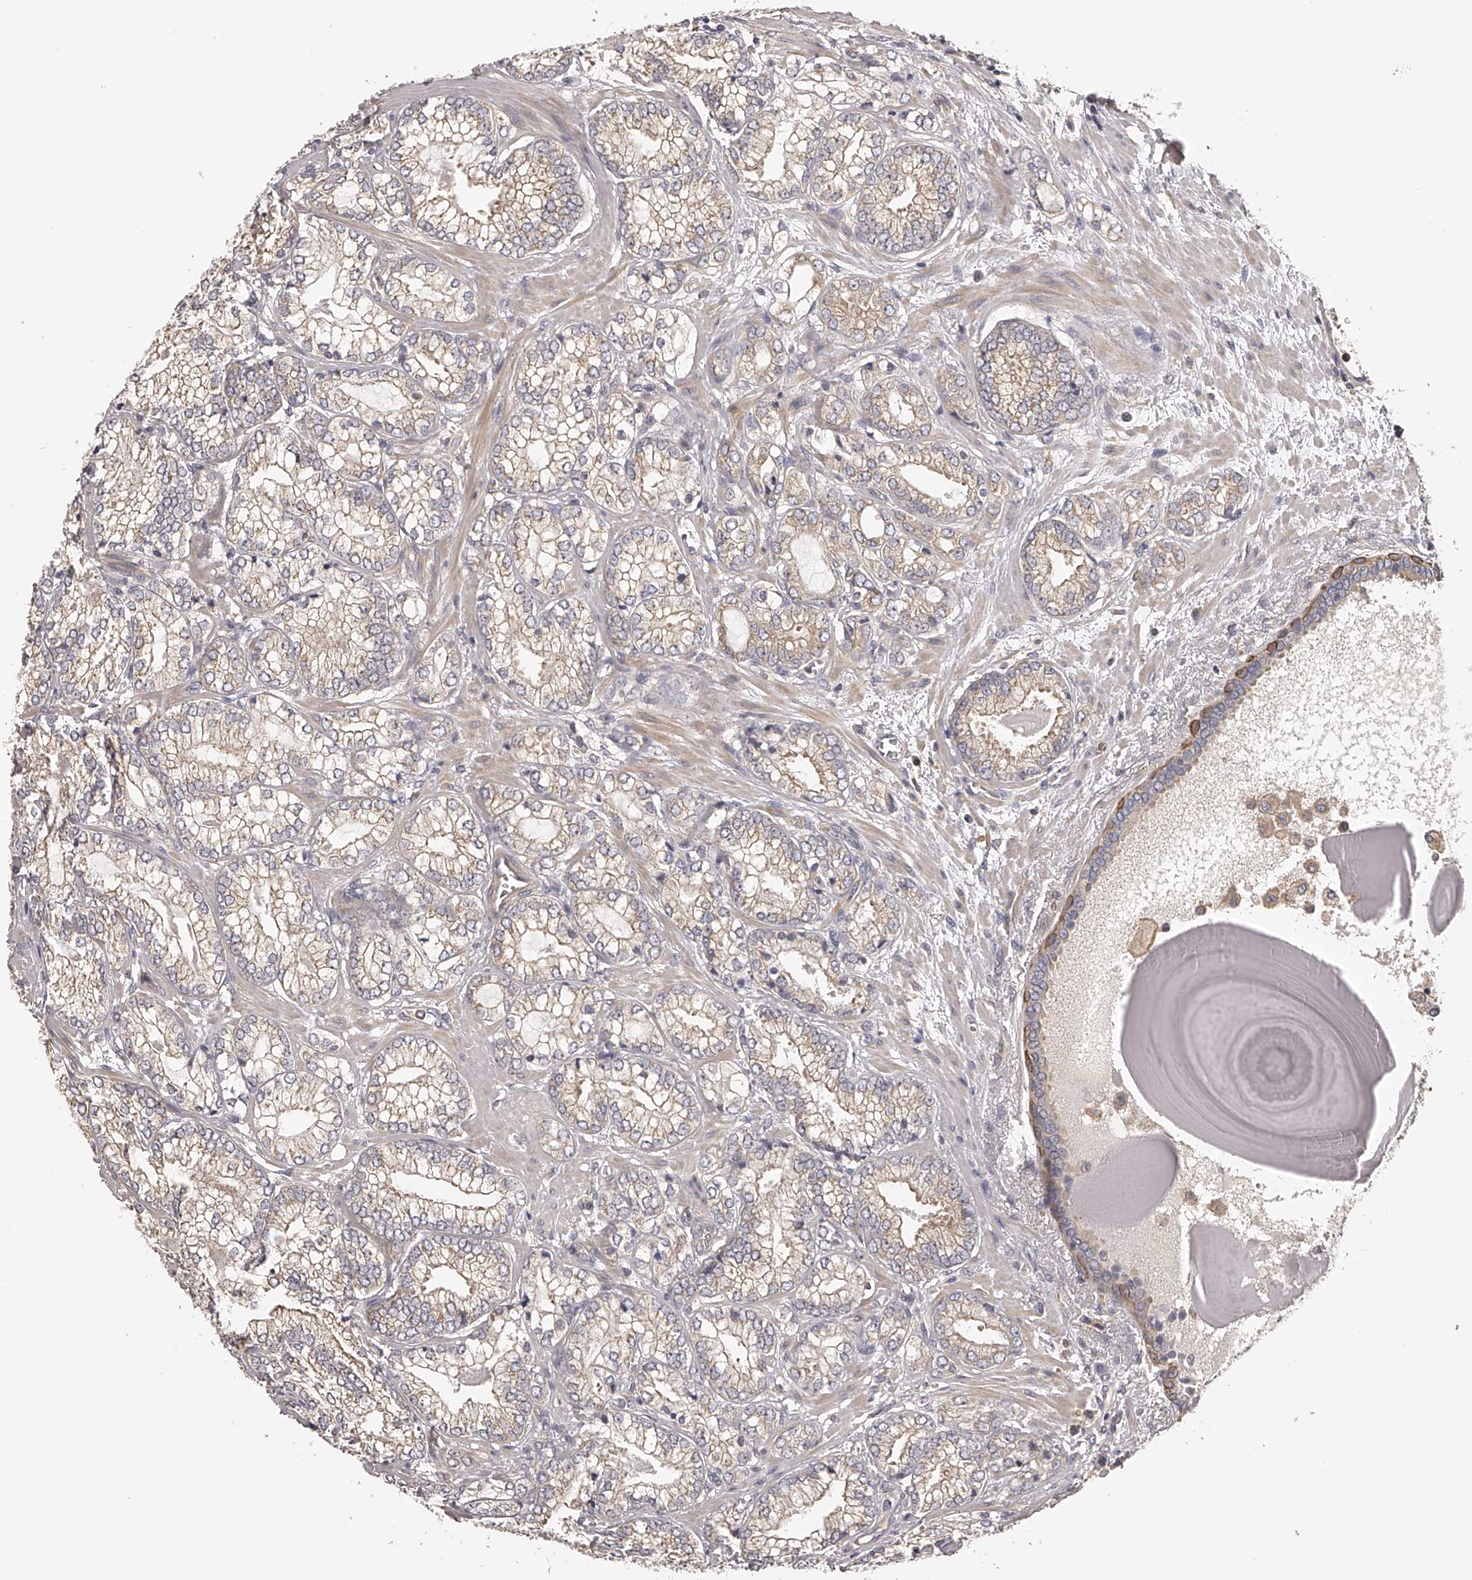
{"staining": {"intensity": "weak", "quantity": "25%-75%", "location": "cytoplasmic/membranous"}, "tissue": "prostate cancer", "cell_type": "Tumor cells", "image_type": "cancer", "snomed": [{"axis": "morphology", "description": "Normal morphology"}, {"axis": "morphology", "description": "Adenocarcinoma, Low grade"}, {"axis": "topography", "description": "Prostate"}], "caption": "DAB immunohistochemical staining of human prostate cancer reveals weak cytoplasmic/membranous protein expression in approximately 25%-75% of tumor cells. (IHC, brightfield microscopy, high magnification).", "gene": "TNN", "patient": {"sex": "male", "age": 72}}